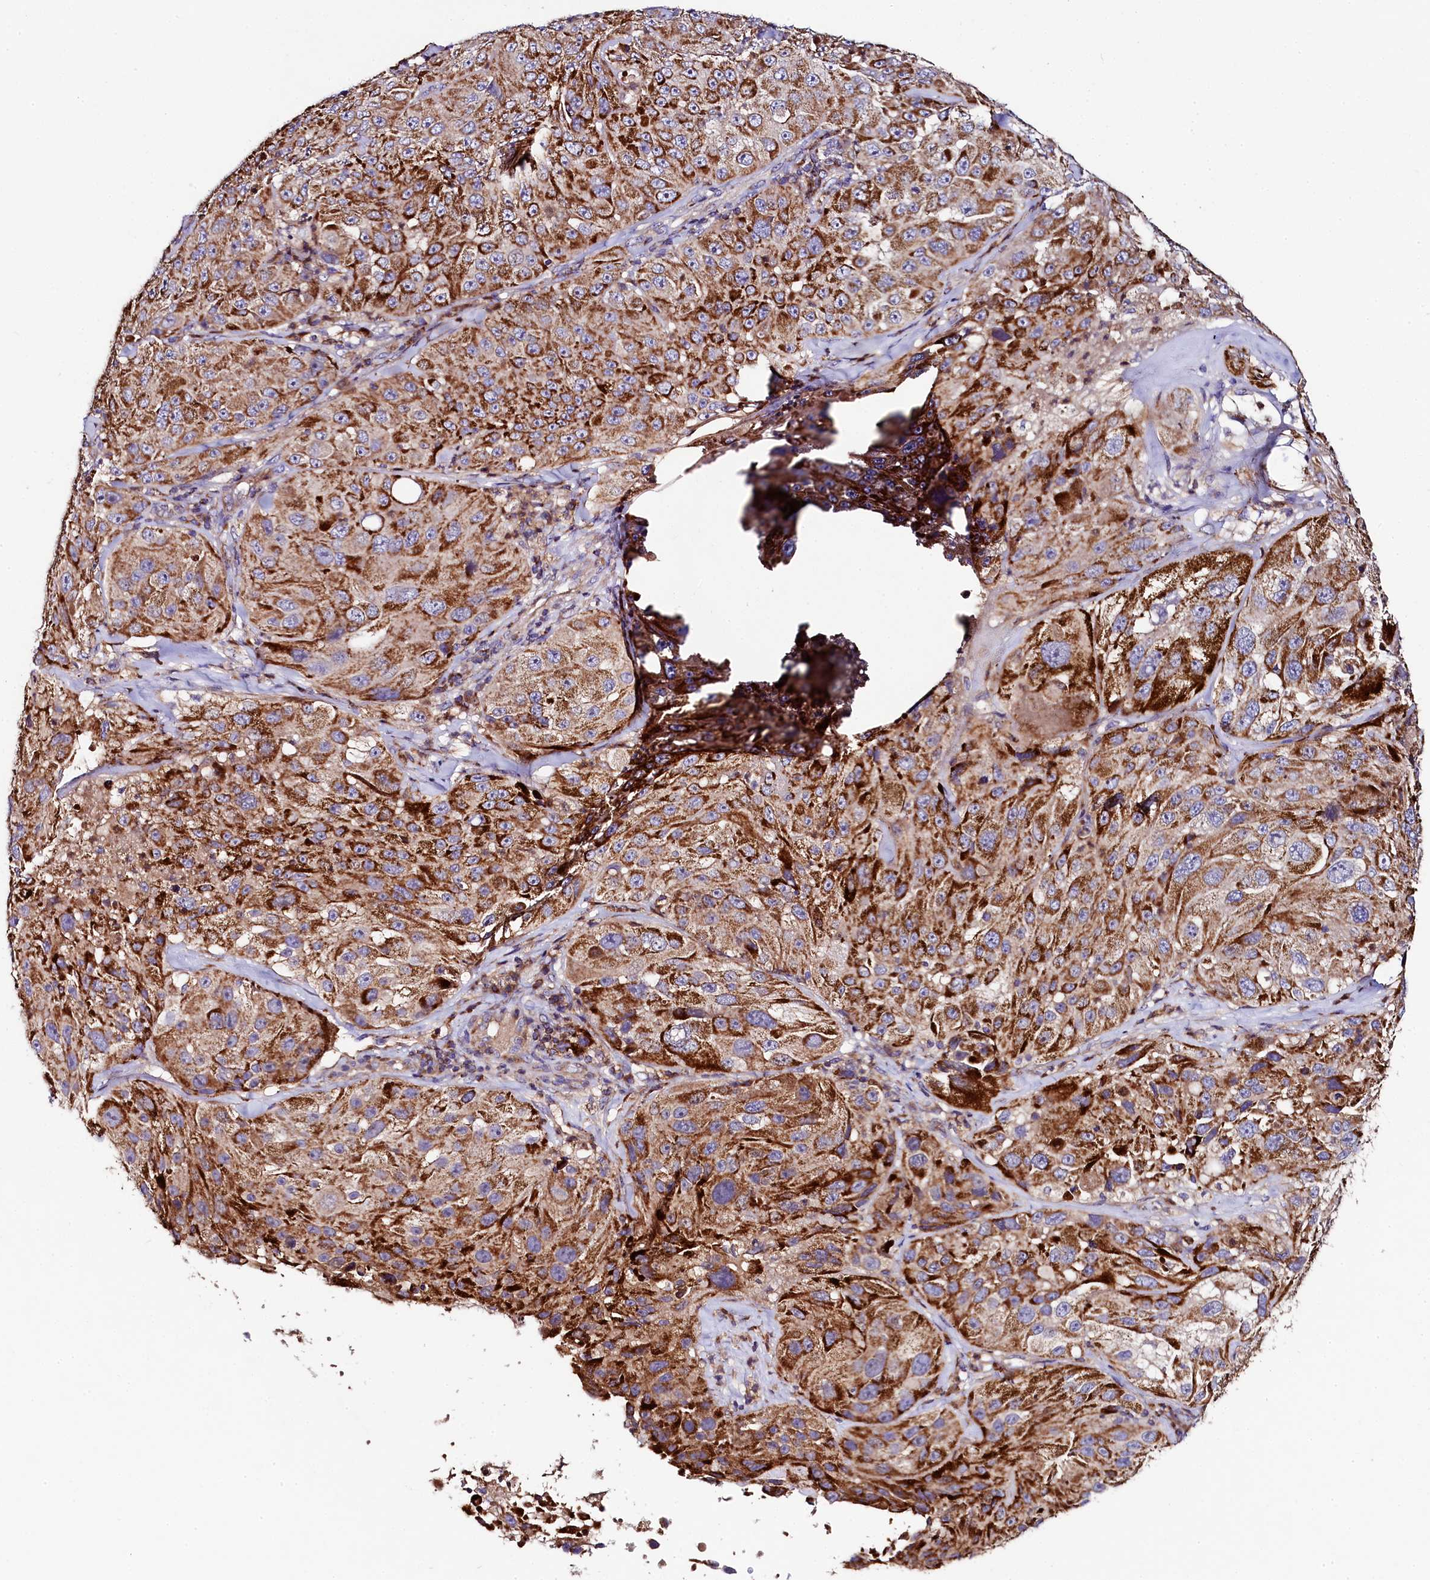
{"staining": {"intensity": "moderate", "quantity": ">75%", "location": "cytoplasmic/membranous"}, "tissue": "melanoma", "cell_type": "Tumor cells", "image_type": "cancer", "snomed": [{"axis": "morphology", "description": "Malignant melanoma, Metastatic site"}, {"axis": "topography", "description": "Lymph node"}], "caption": "Tumor cells display moderate cytoplasmic/membranous staining in approximately >75% of cells in malignant melanoma (metastatic site).", "gene": "CLYBL", "patient": {"sex": "male", "age": 62}}